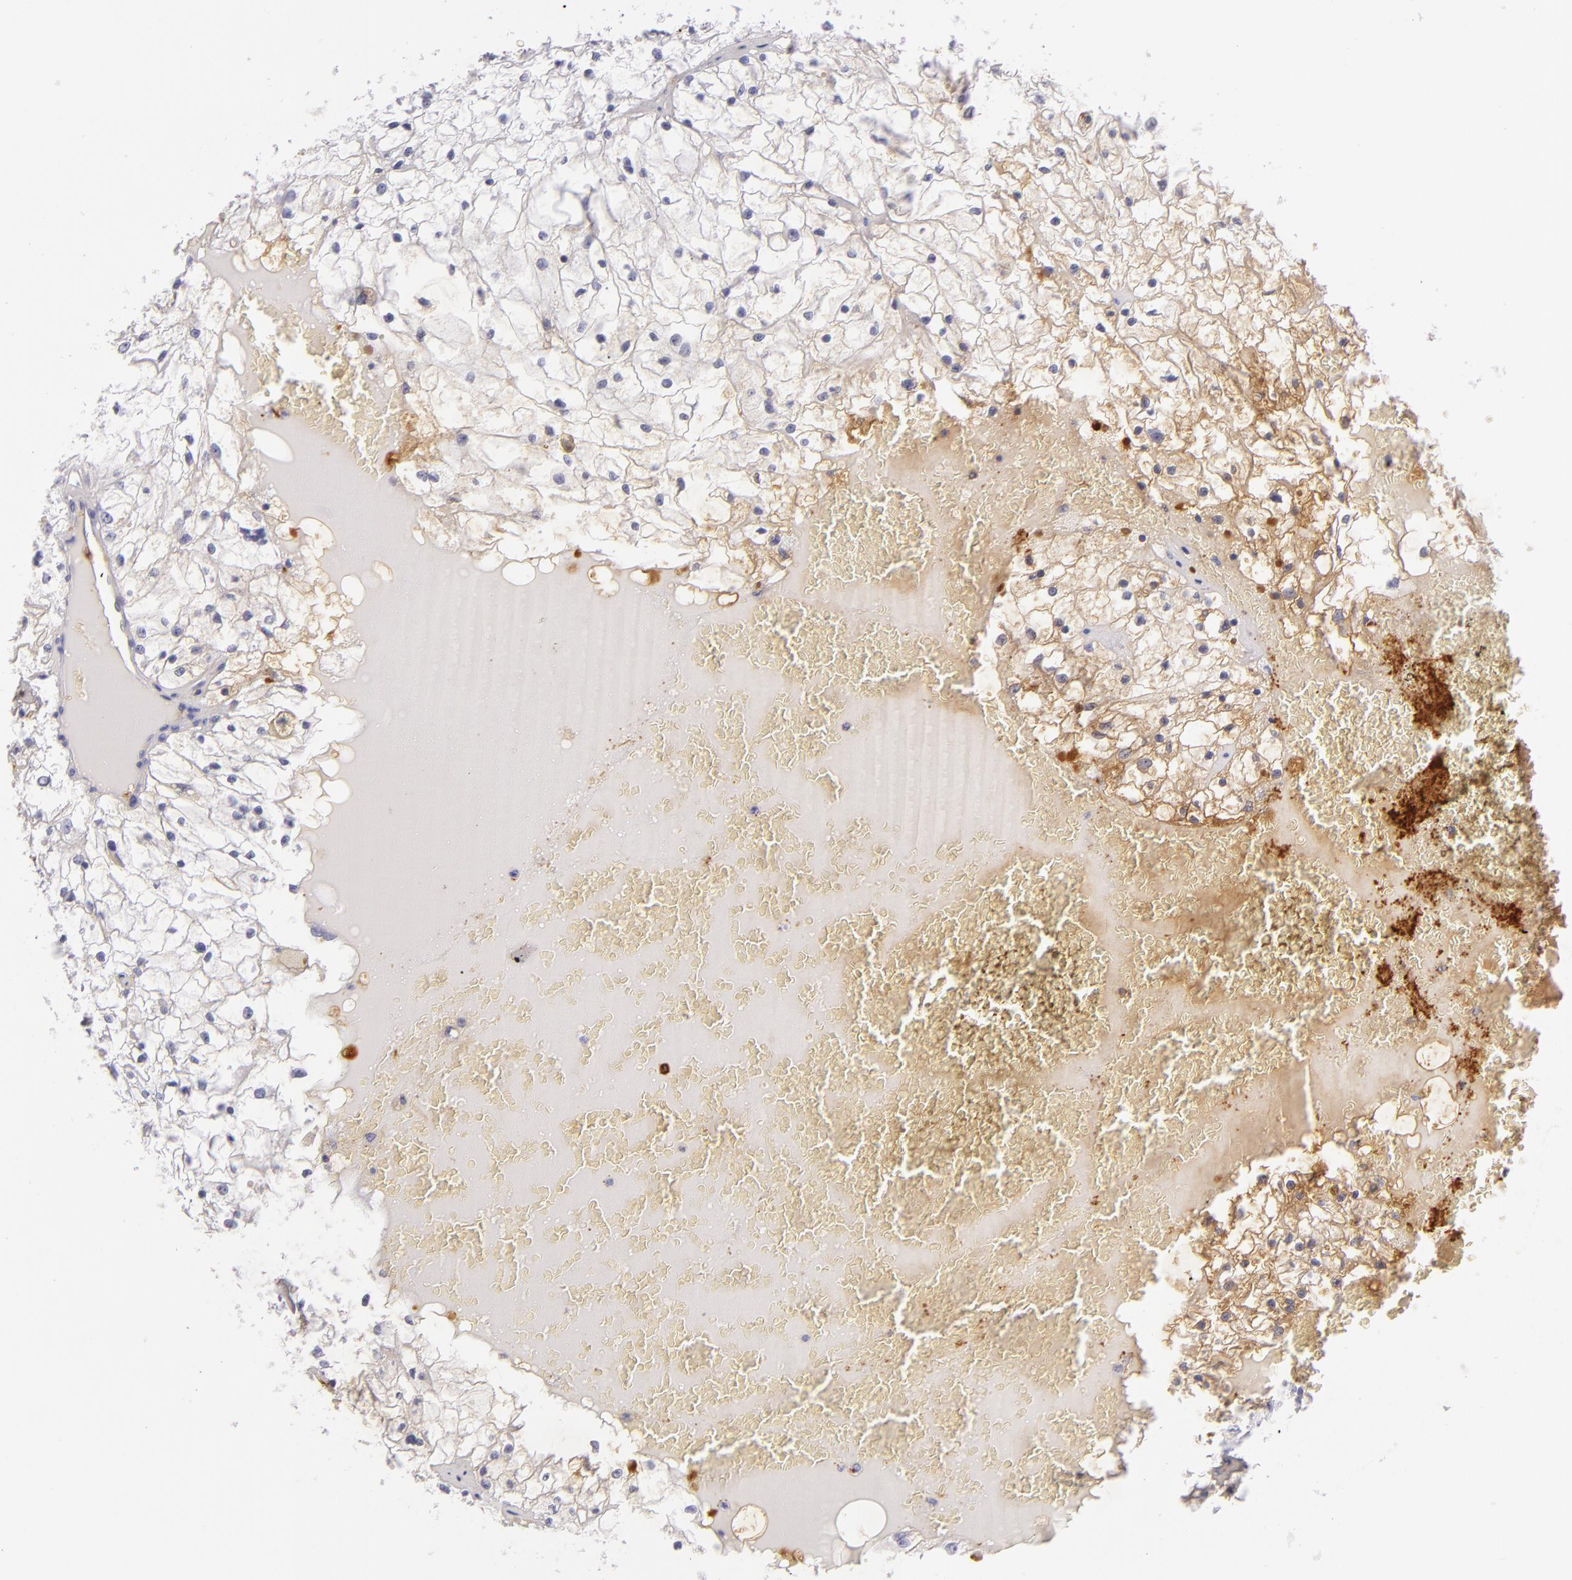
{"staining": {"intensity": "negative", "quantity": "none", "location": "none"}, "tissue": "renal cancer", "cell_type": "Tumor cells", "image_type": "cancer", "snomed": [{"axis": "morphology", "description": "Adenocarcinoma, NOS"}, {"axis": "topography", "description": "Kidney"}], "caption": "Immunohistochemical staining of human renal cancer (adenocarcinoma) demonstrates no significant positivity in tumor cells.", "gene": "GP1BA", "patient": {"sex": "male", "age": 61}}